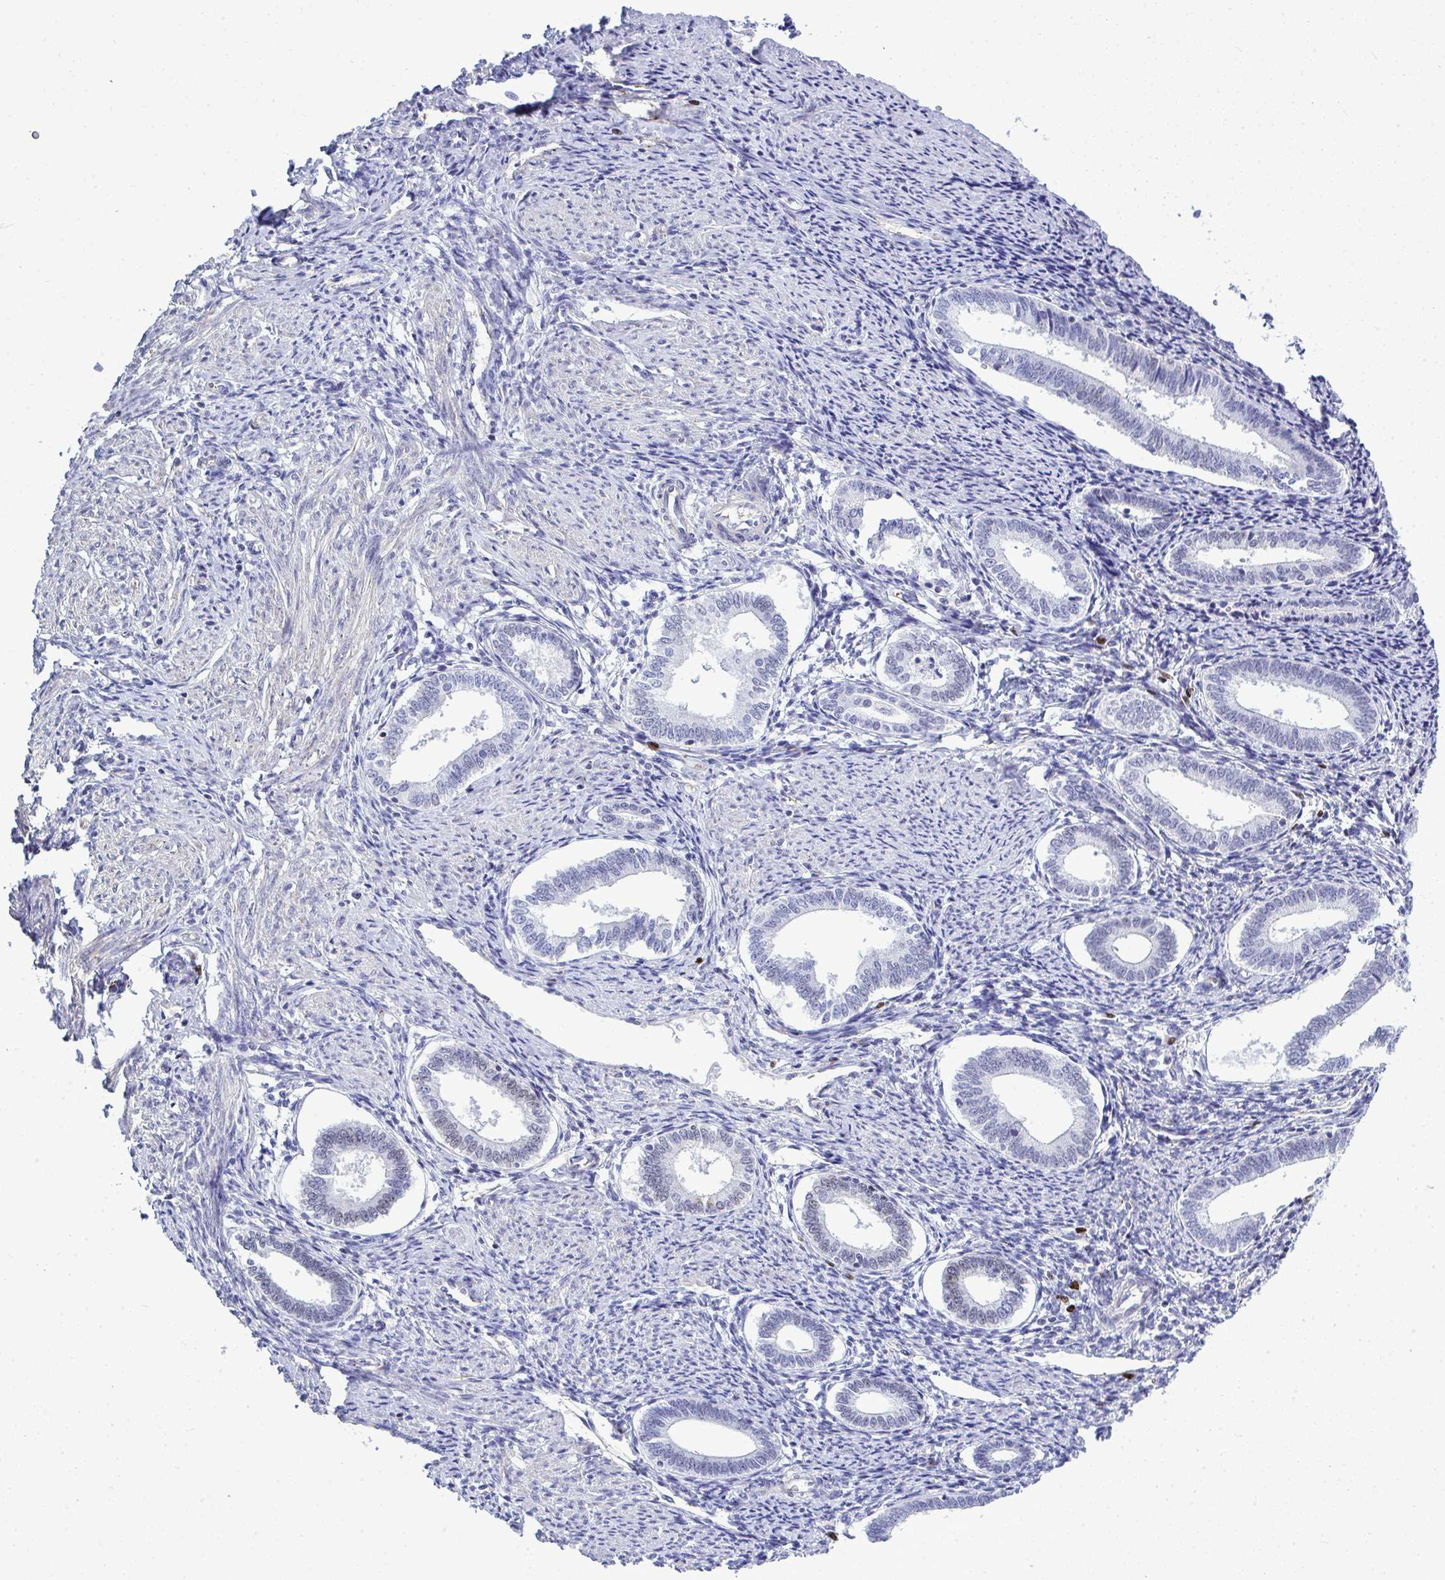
{"staining": {"intensity": "negative", "quantity": "none", "location": "none"}, "tissue": "endometrium", "cell_type": "Cells in endometrial stroma", "image_type": "normal", "snomed": [{"axis": "morphology", "description": "Normal tissue, NOS"}, {"axis": "topography", "description": "Endometrium"}], "caption": "Human endometrium stained for a protein using immunohistochemistry shows no staining in cells in endometrial stroma.", "gene": "SLC25A51", "patient": {"sex": "female", "age": 41}}